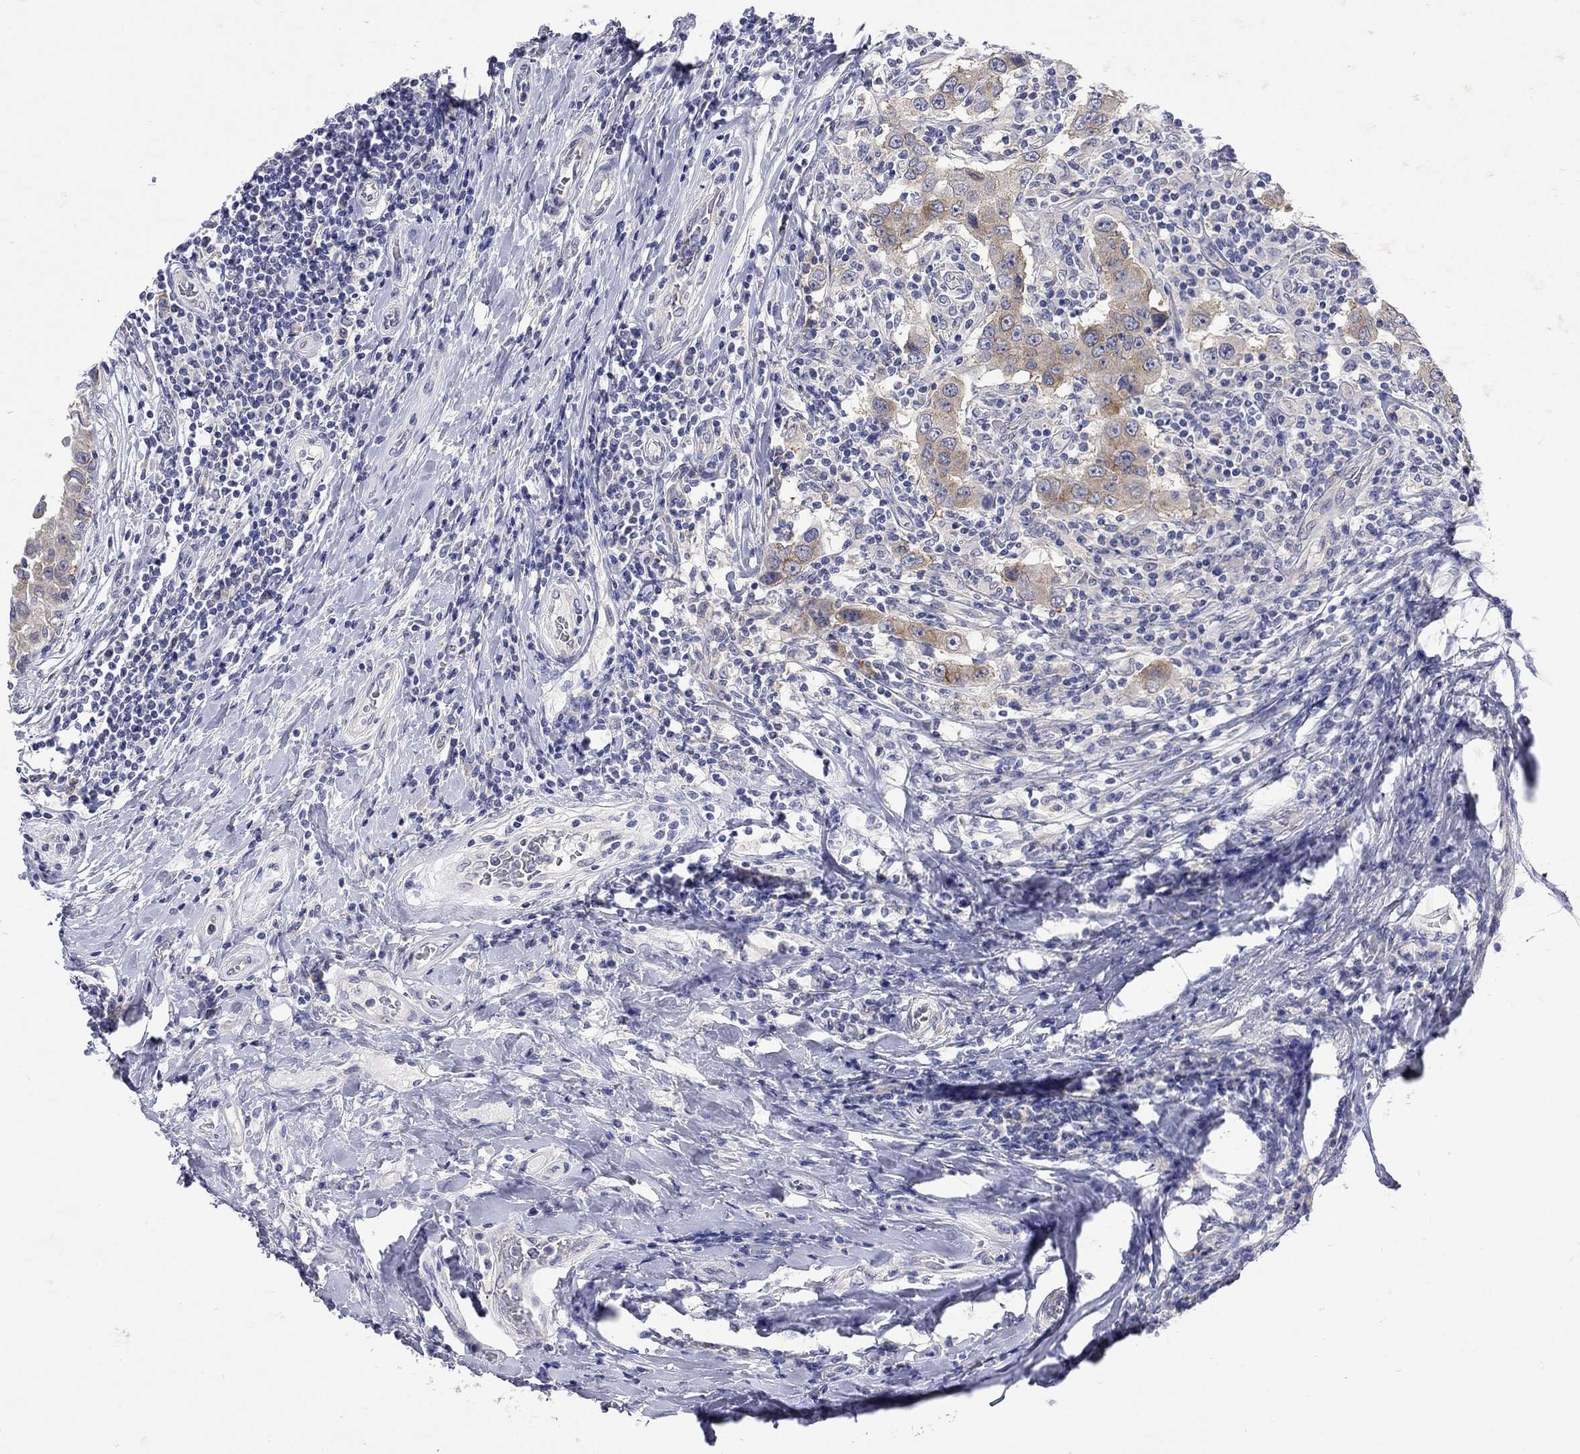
{"staining": {"intensity": "moderate", "quantity": "<25%", "location": "cytoplasmic/membranous"}, "tissue": "breast cancer", "cell_type": "Tumor cells", "image_type": "cancer", "snomed": [{"axis": "morphology", "description": "Duct carcinoma"}, {"axis": "topography", "description": "Breast"}], "caption": "A high-resolution image shows IHC staining of breast cancer, which demonstrates moderate cytoplasmic/membranous positivity in about <25% of tumor cells.", "gene": "CERS1", "patient": {"sex": "female", "age": 27}}